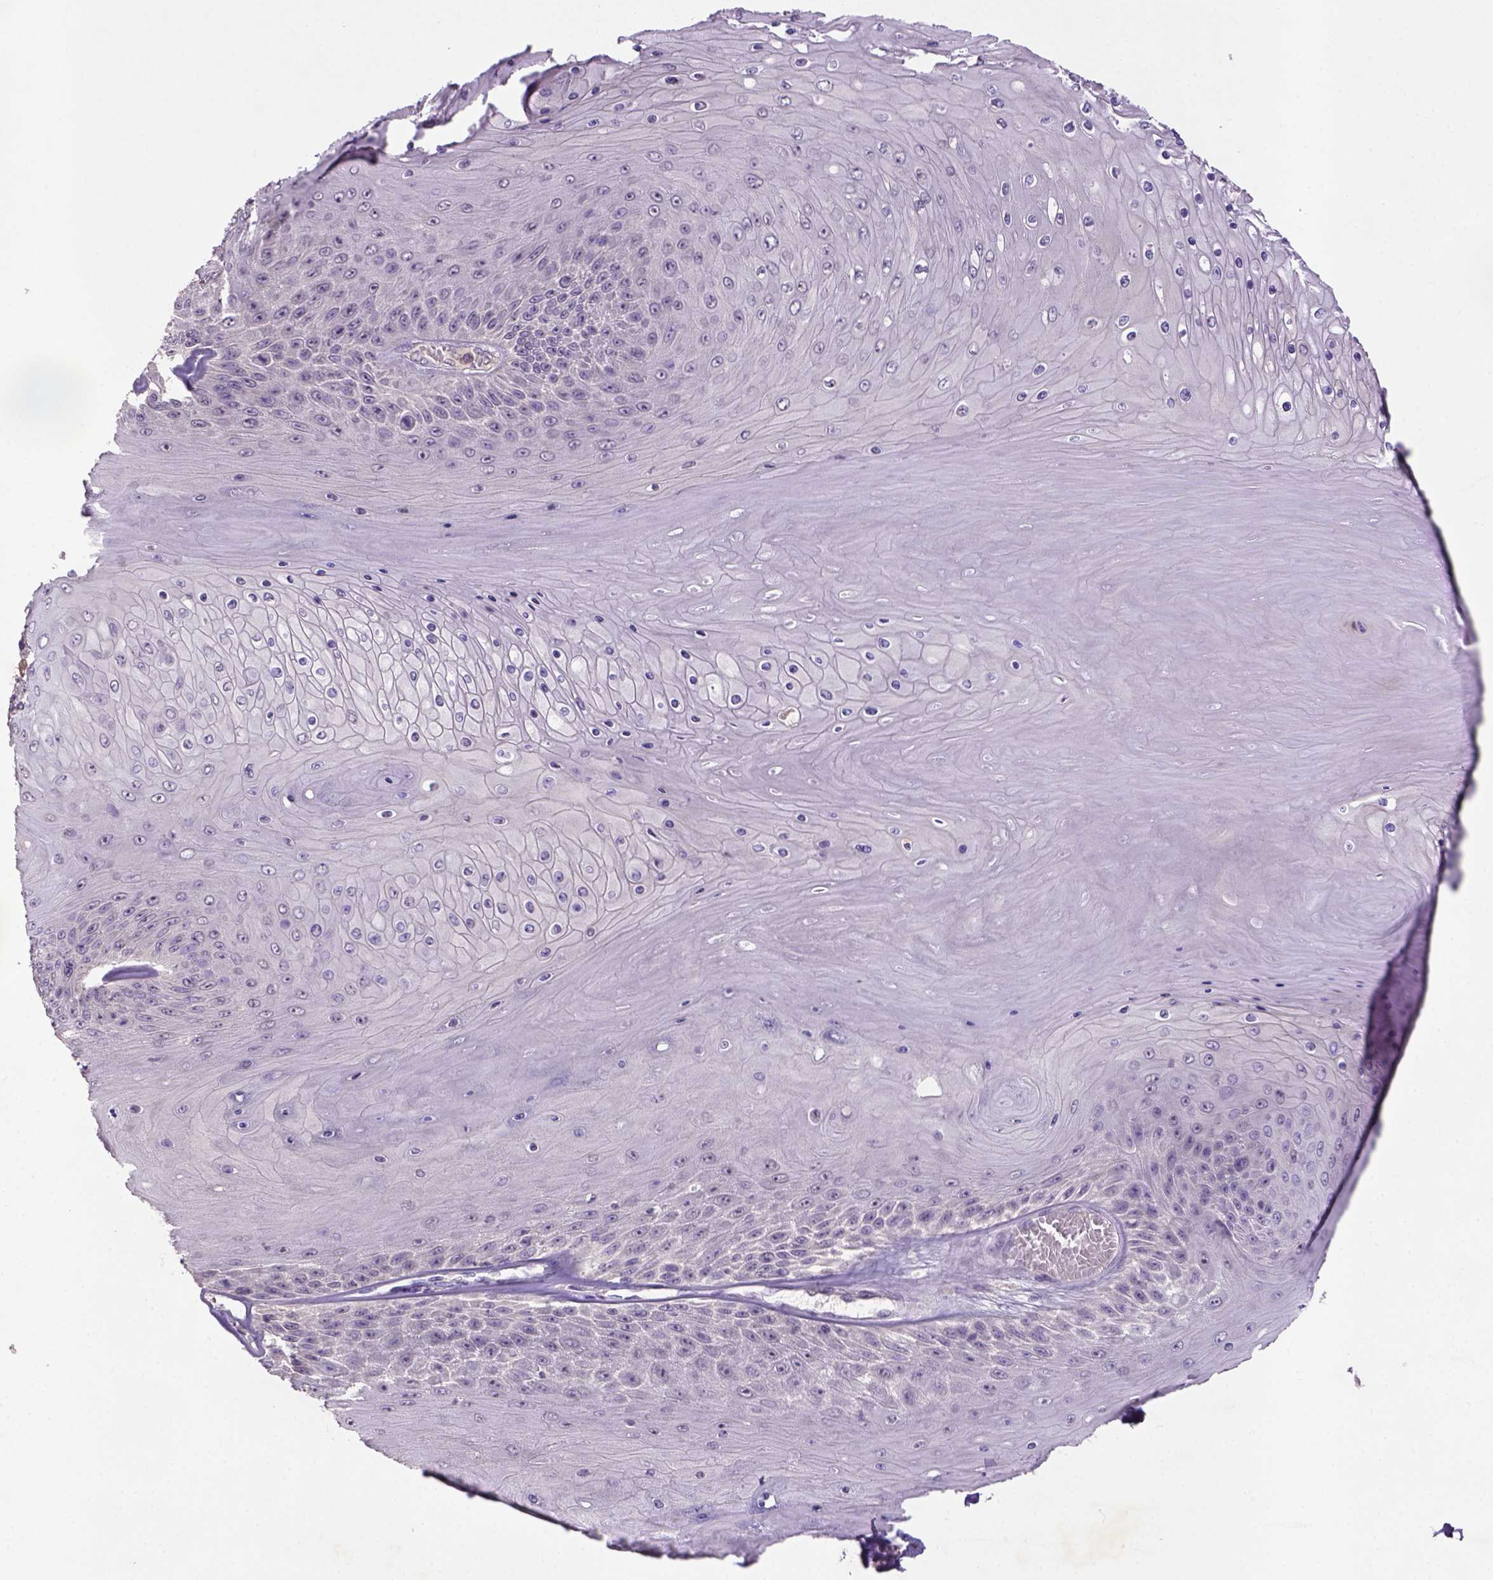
{"staining": {"intensity": "negative", "quantity": "none", "location": "none"}, "tissue": "skin cancer", "cell_type": "Tumor cells", "image_type": "cancer", "snomed": [{"axis": "morphology", "description": "Squamous cell carcinoma, NOS"}, {"axis": "topography", "description": "Skin"}], "caption": "Skin squamous cell carcinoma was stained to show a protein in brown. There is no significant positivity in tumor cells.", "gene": "NLGN2", "patient": {"sex": "male", "age": 62}}